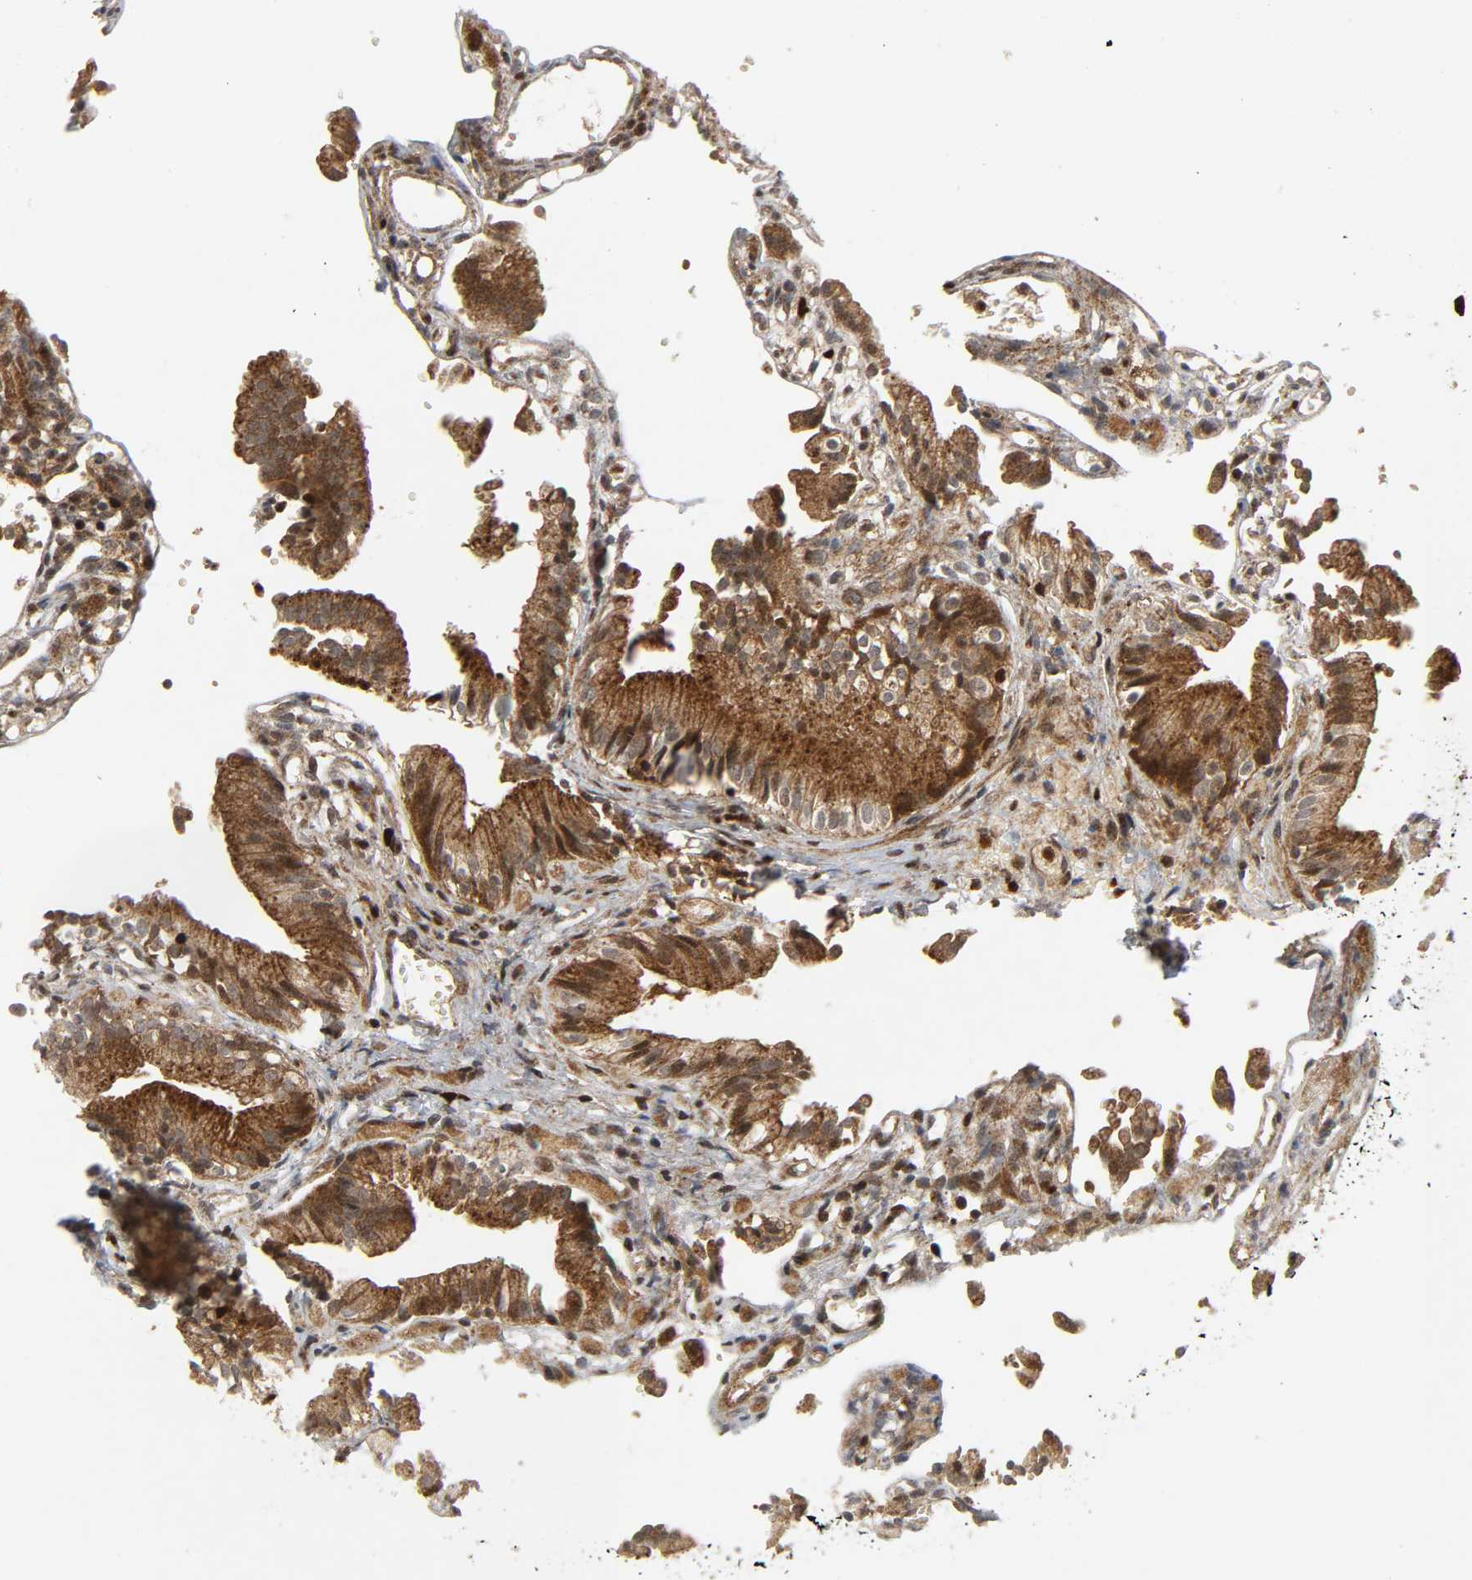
{"staining": {"intensity": "strong", "quantity": ">75%", "location": "cytoplasmic/membranous"}, "tissue": "gallbladder", "cell_type": "Glandular cells", "image_type": "normal", "snomed": [{"axis": "morphology", "description": "Normal tissue, NOS"}, {"axis": "topography", "description": "Gallbladder"}], "caption": "Brown immunohistochemical staining in benign human gallbladder reveals strong cytoplasmic/membranous positivity in about >75% of glandular cells.", "gene": "CHUK", "patient": {"sex": "male", "age": 65}}